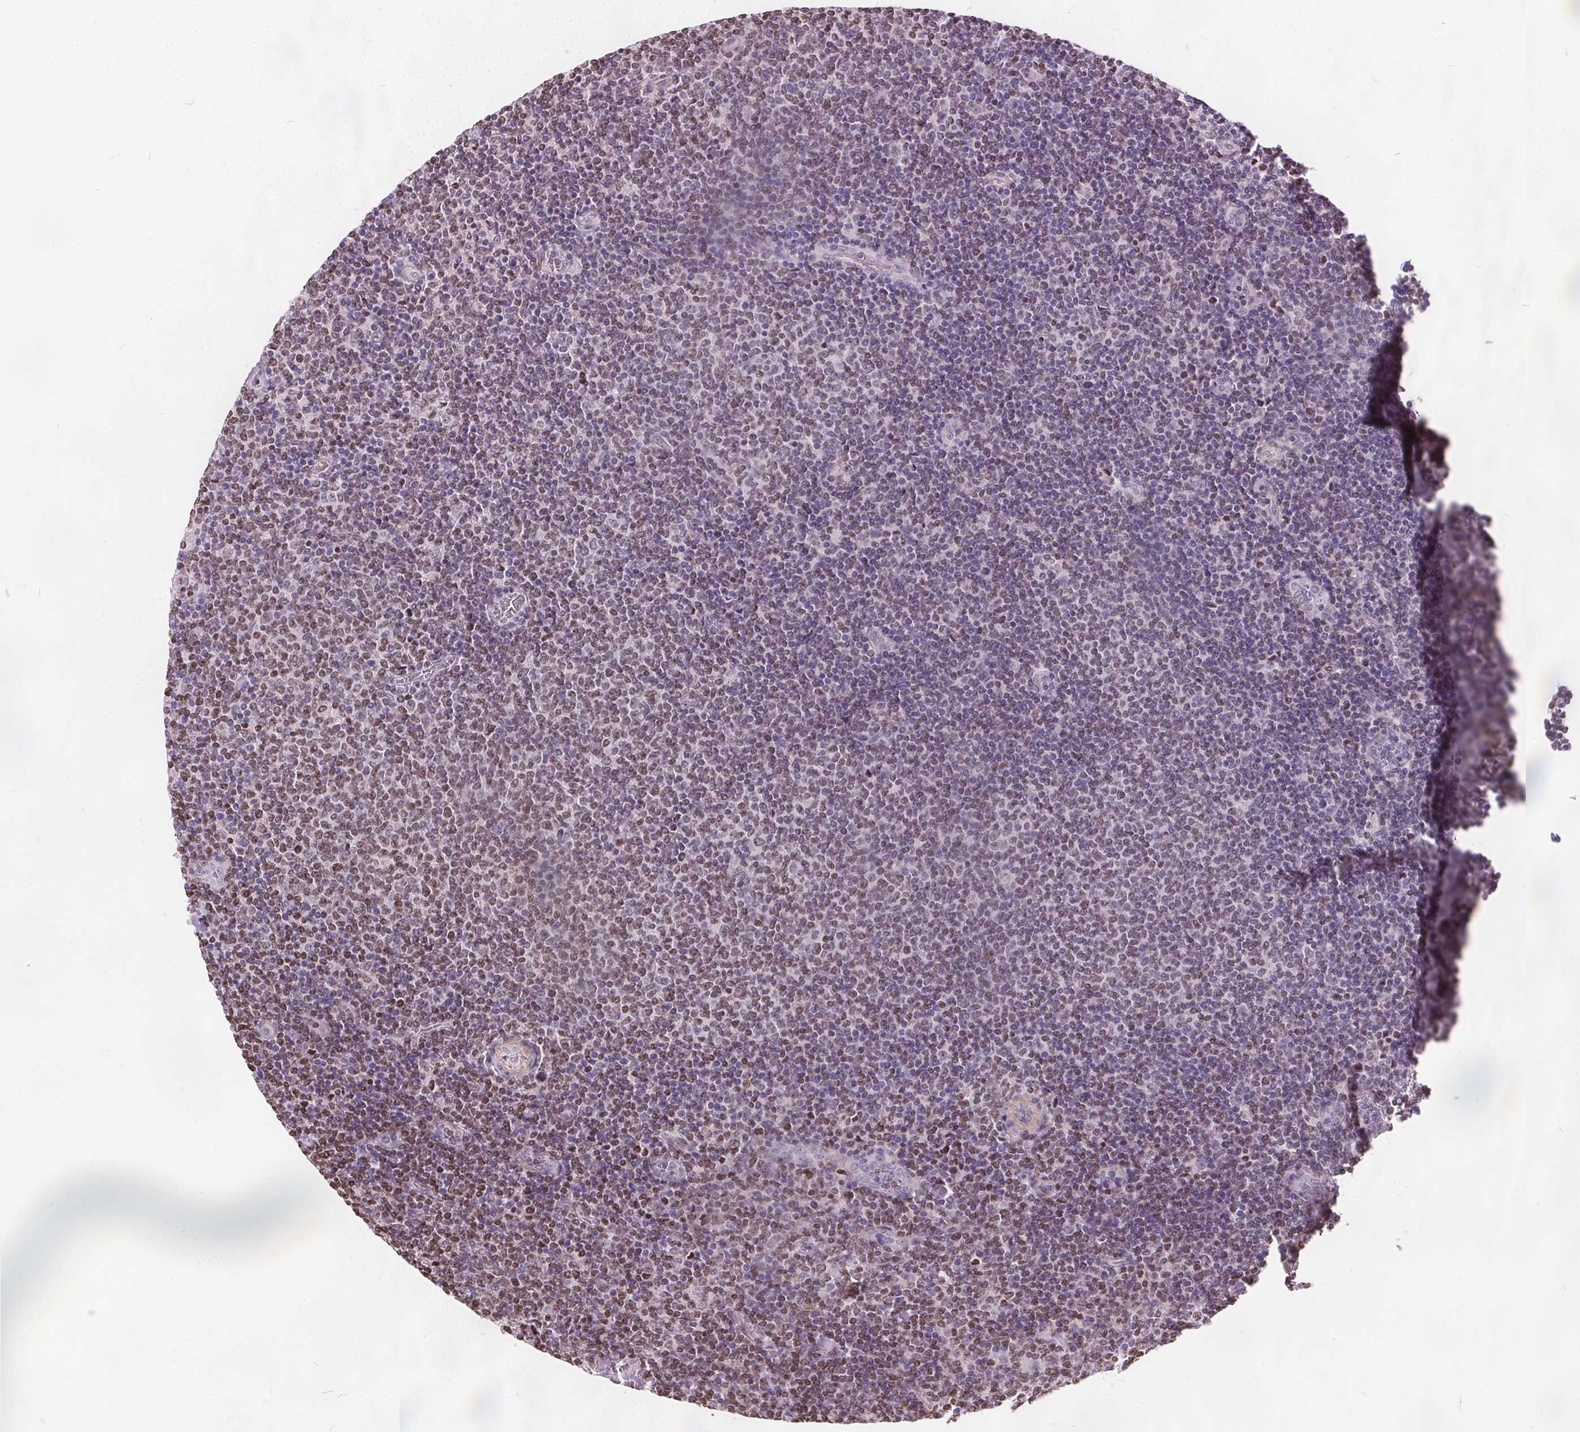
{"staining": {"intensity": "moderate", "quantity": "25%-75%", "location": "nuclear"}, "tissue": "lymphoma", "cell_type": "Tumor cells", "image_type": "cancer", "snomed": [{"axis": "morphology", "description": "Malignant lymphoma, non-Hodgkin's type, Low grade"}, {"axis": "topography", "description": "Lymph node"}], "caption": "Immunohistochemical staining of lymphoma displays medium levels of moderate nuclear protein staining in approximately 25%-75% of tumor cells.", "gene": "ISLR2", "patient": {"sex": "male", "age": 52}}